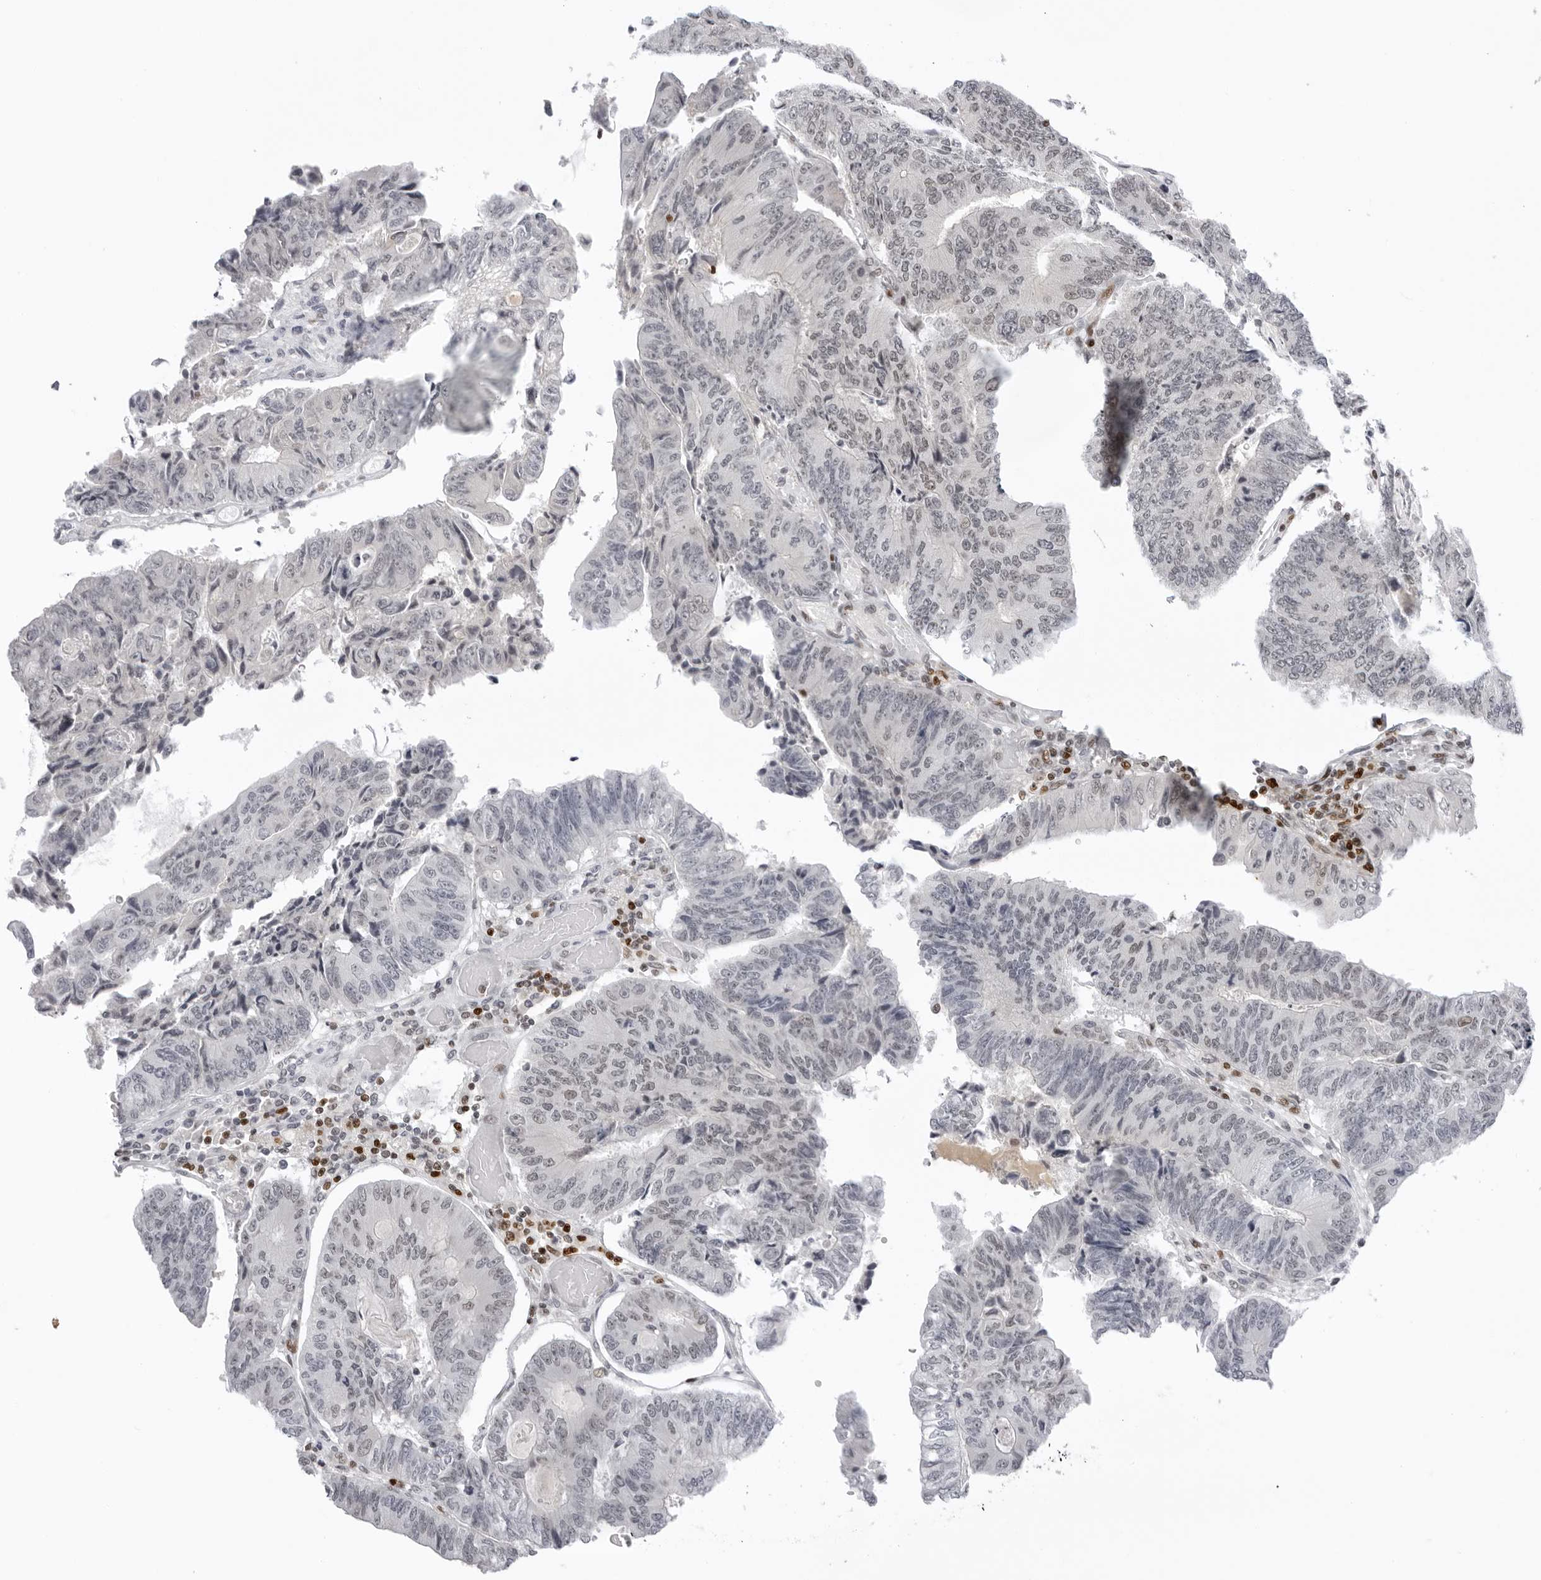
{"staining": {"intensity": "negative", "quantity": "none", "location": "none"}, "tissue": "colorectal cancer", "cell_type": "Tumor cells", "image_type": "cancer", "snomed": [{"axis": "morphology", "description": "Adenocarcinoma, NOS"}, {"axis": "topography", "description": "Colon"}], "caption": "There is no significant staining in tumor cells of colorectal adenocarcinoma. Brightfield microscopy of immunohistochemistry stained with DAB (brown) and hematoxylin (blue), captured at high magnification.", "gene": "OGG1", "patient": {"sex": "female", "age": 67}}